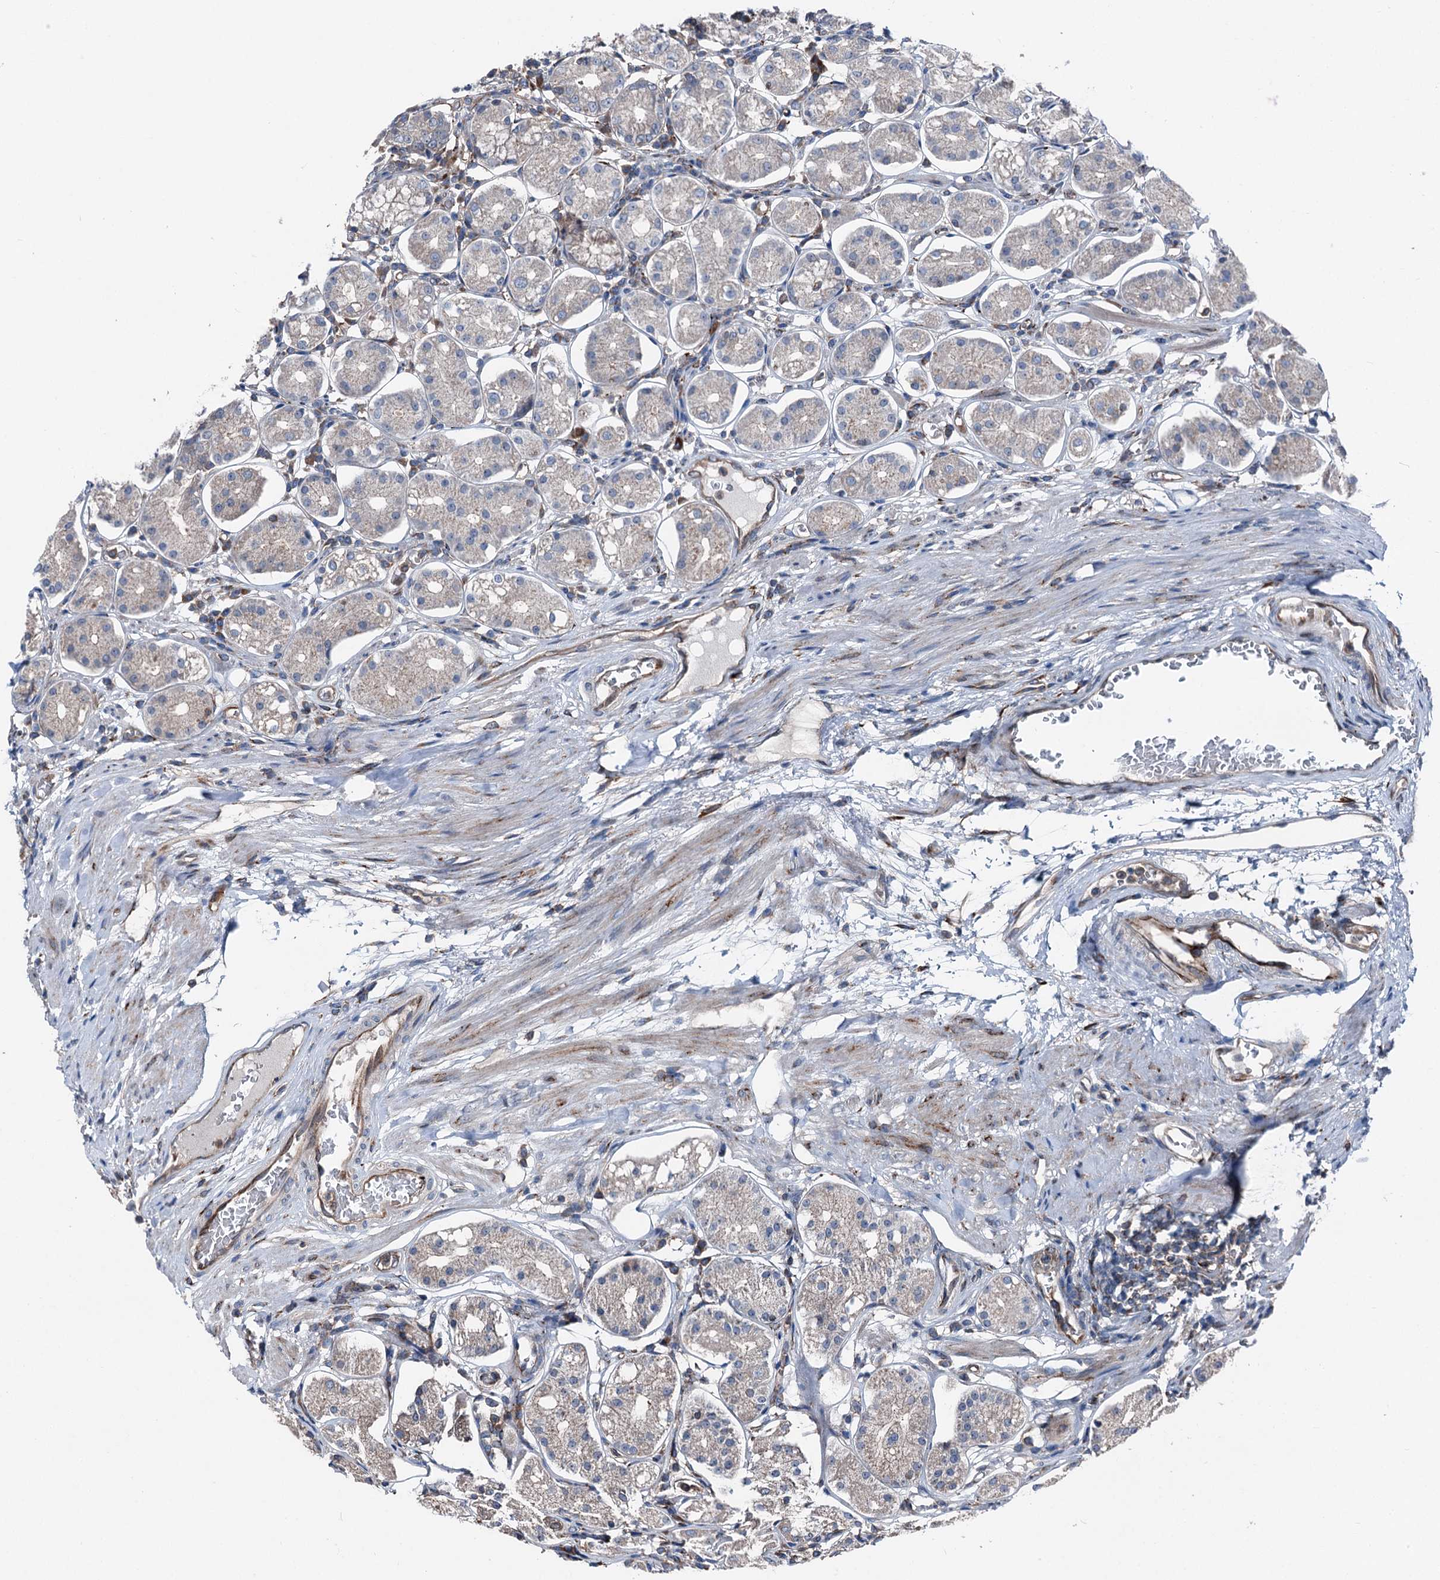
{"staining": {"intensity": "moderate", "quantity": "<25%", "location": "cytoplasmic/membranous"}, "tissue": "stomach", "cell_type": "Glandular cells", "image_type": "normal", "snomed": [{"axis": "morphology", "description": "Normal tissue, NOS"}, {"axis": "topography", "description": "Stomach, lower"}], "caption": "Protein analysis of benign stomach displays moderate cytoplasmic/membranous positivity in approximately <25% of glandular cells.", "gene": "DDIAS", "patient": {"sex": "female", "age": 56}}